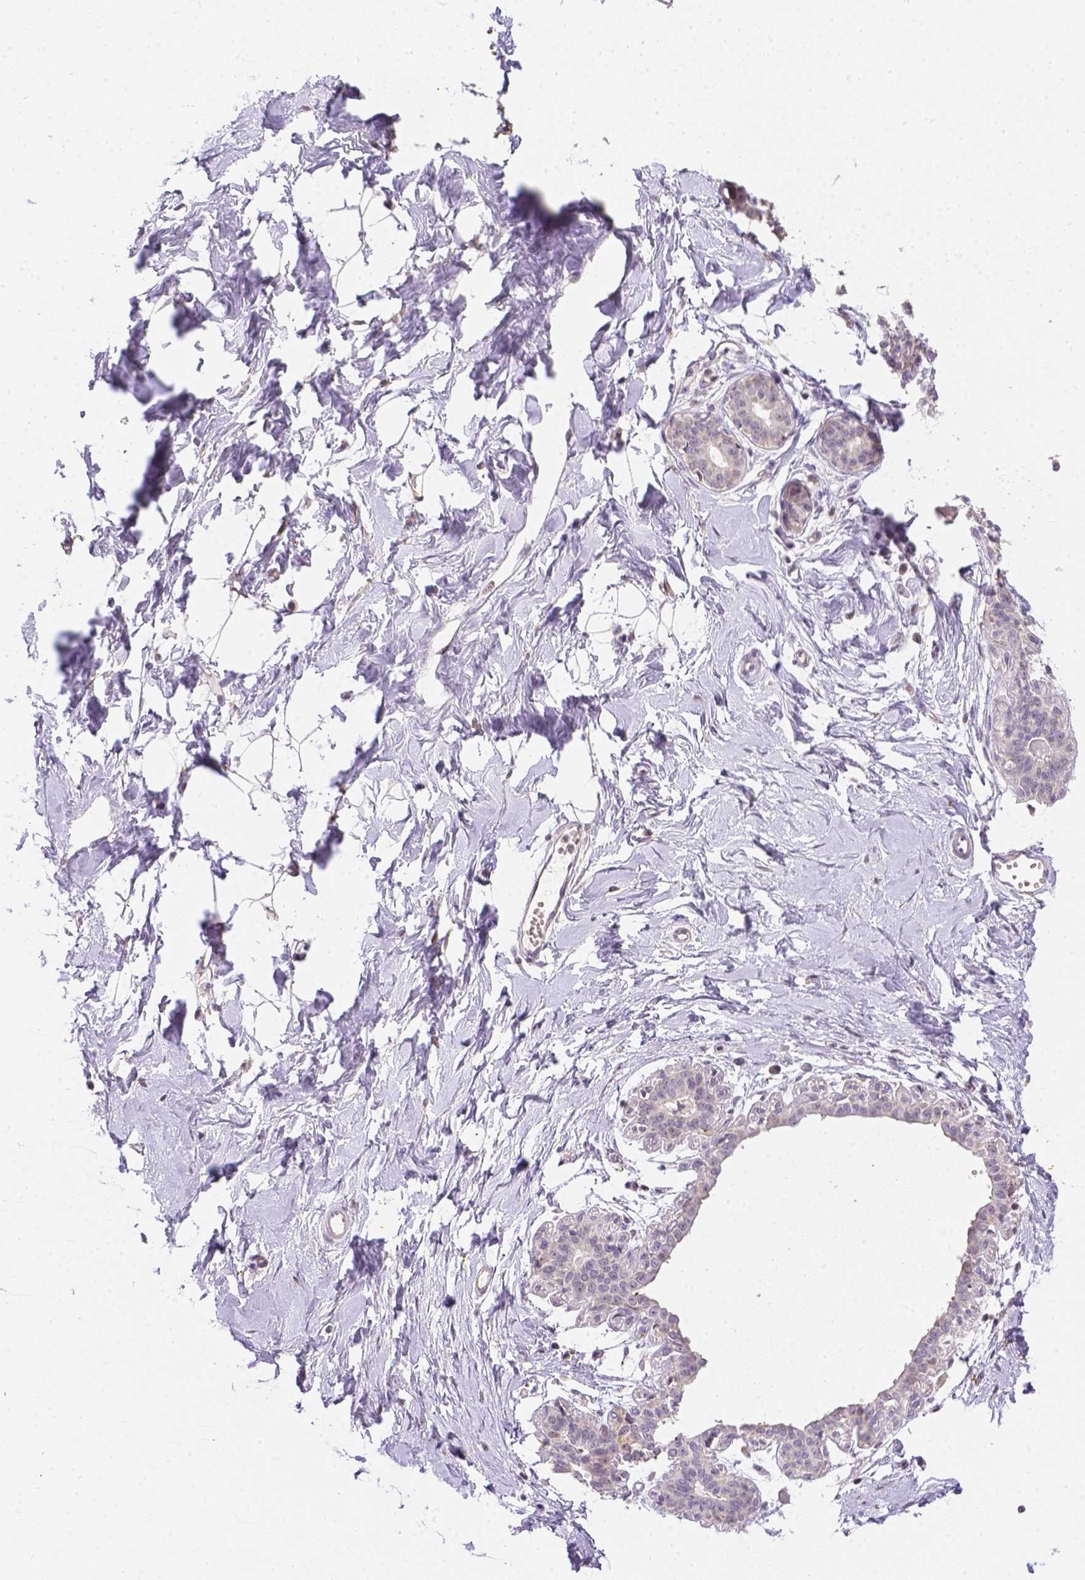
{"staining": {"intensity": "weak", "quantity": "<25%", "location": "cytoplasmic/membranous"}, "tissue": "breast", "cell_type": "Adipocytes", "image_type": "normal", "snomed": [{"axis": "morphology", "description": "Normal tissue, NOS"}, {"axis": "topography", "description": "Breast"}], "caption": "Breast stained for a protein using IHC reveals no staining adipocytes.", "gene": "ZNF280B", "patient": {"sex": "female", "age": 45}}